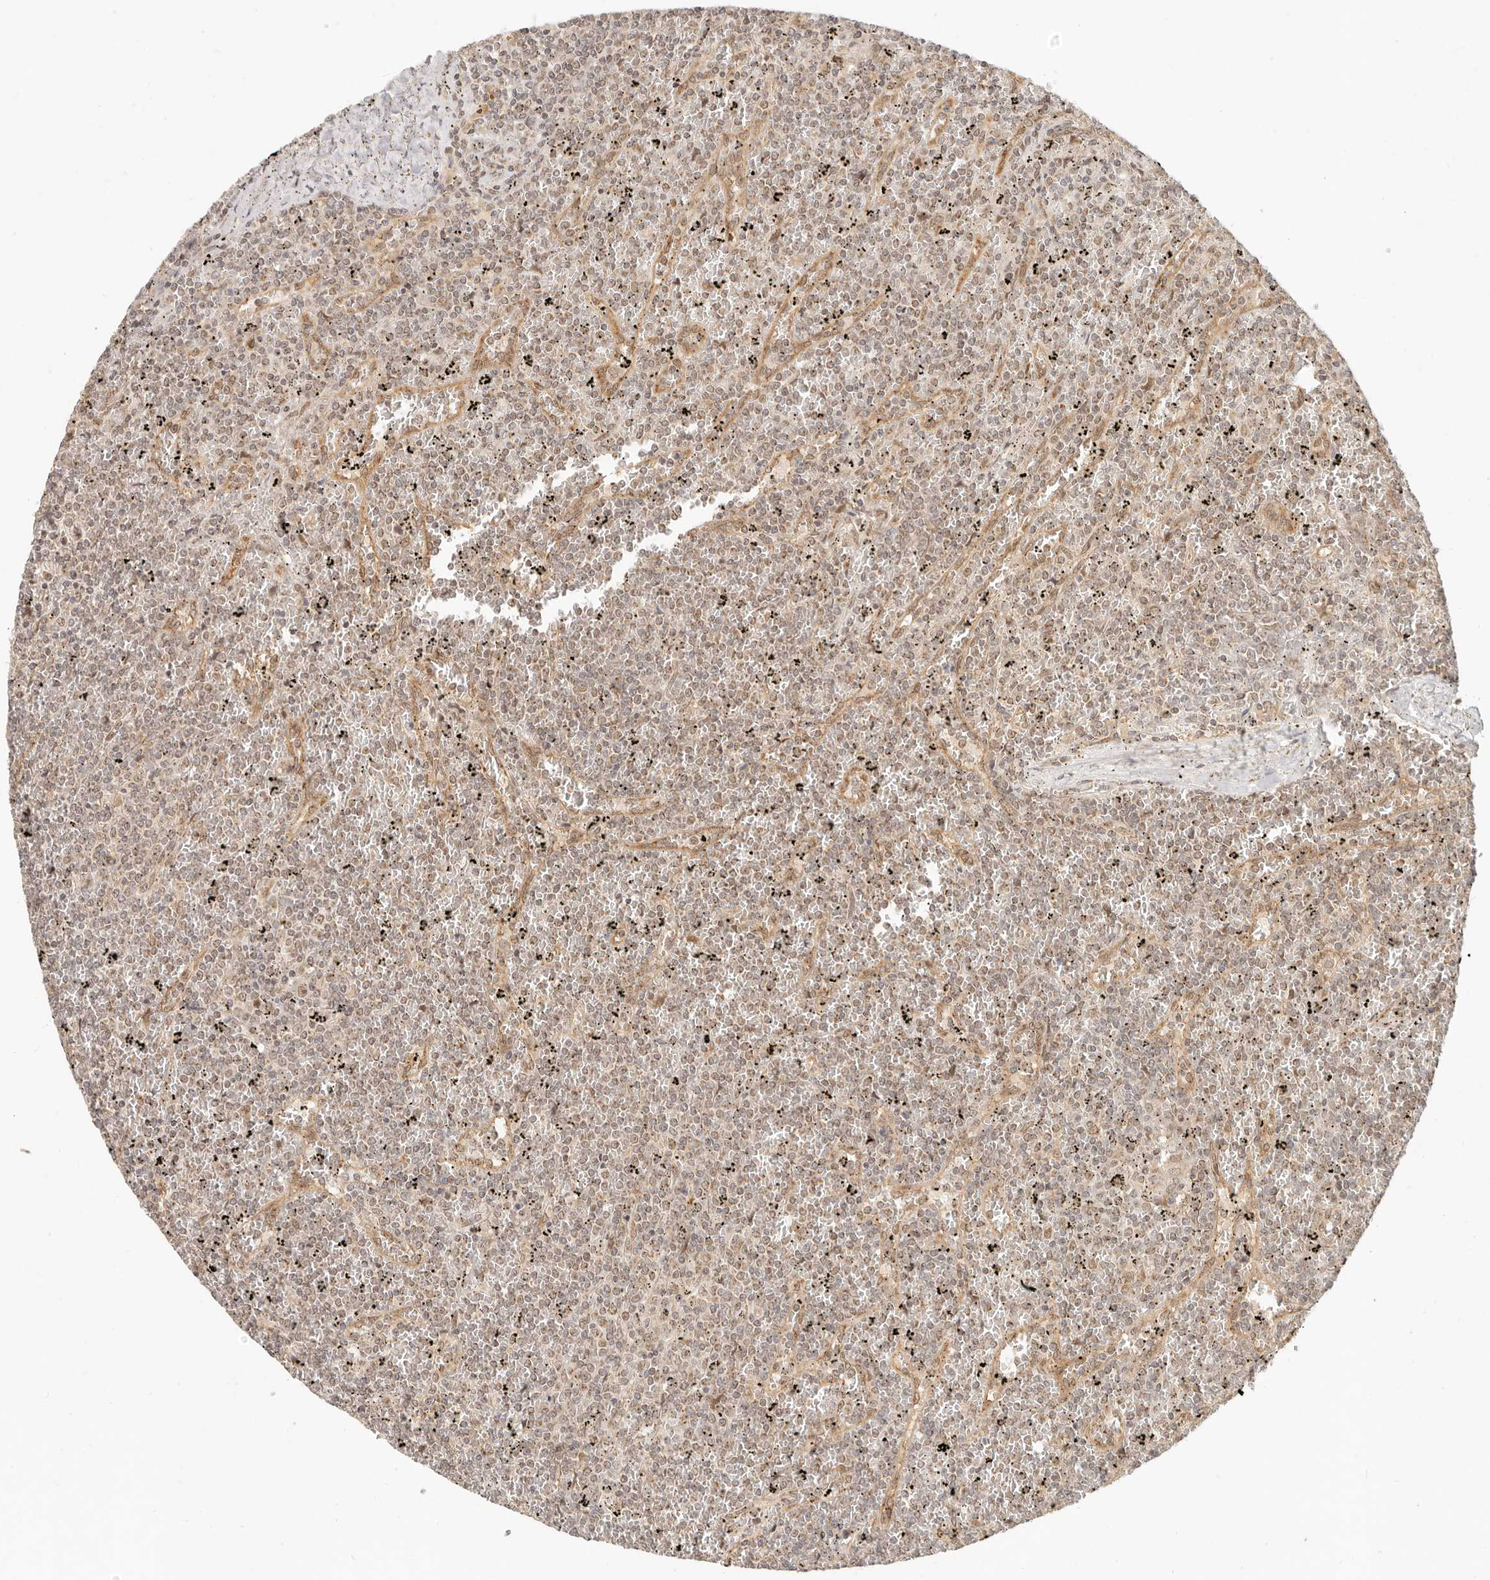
{"staining": {"intensity": "weak", "quantity": ">75%", "location": "cytoplasmic/membranous"}, "tissue": "lymphoma", "cell_type": "Tumor cells", "image_type": "cancer", "snomed": [{"axis": "morphology", "description": "Malignant lymphoma, non-Hodgkin's type, Low grade"}, {"axis": "topography", "description": "Spleen"}], "caption": "Immunohistochemistry (IHC) (DAB) staining of lymphoma displays weak cytoplasmic/membranous protein positivity in approximately >75% of tumor cells.", "gene": "INTS11", "patient": {"sex": "female", "age": 19}}